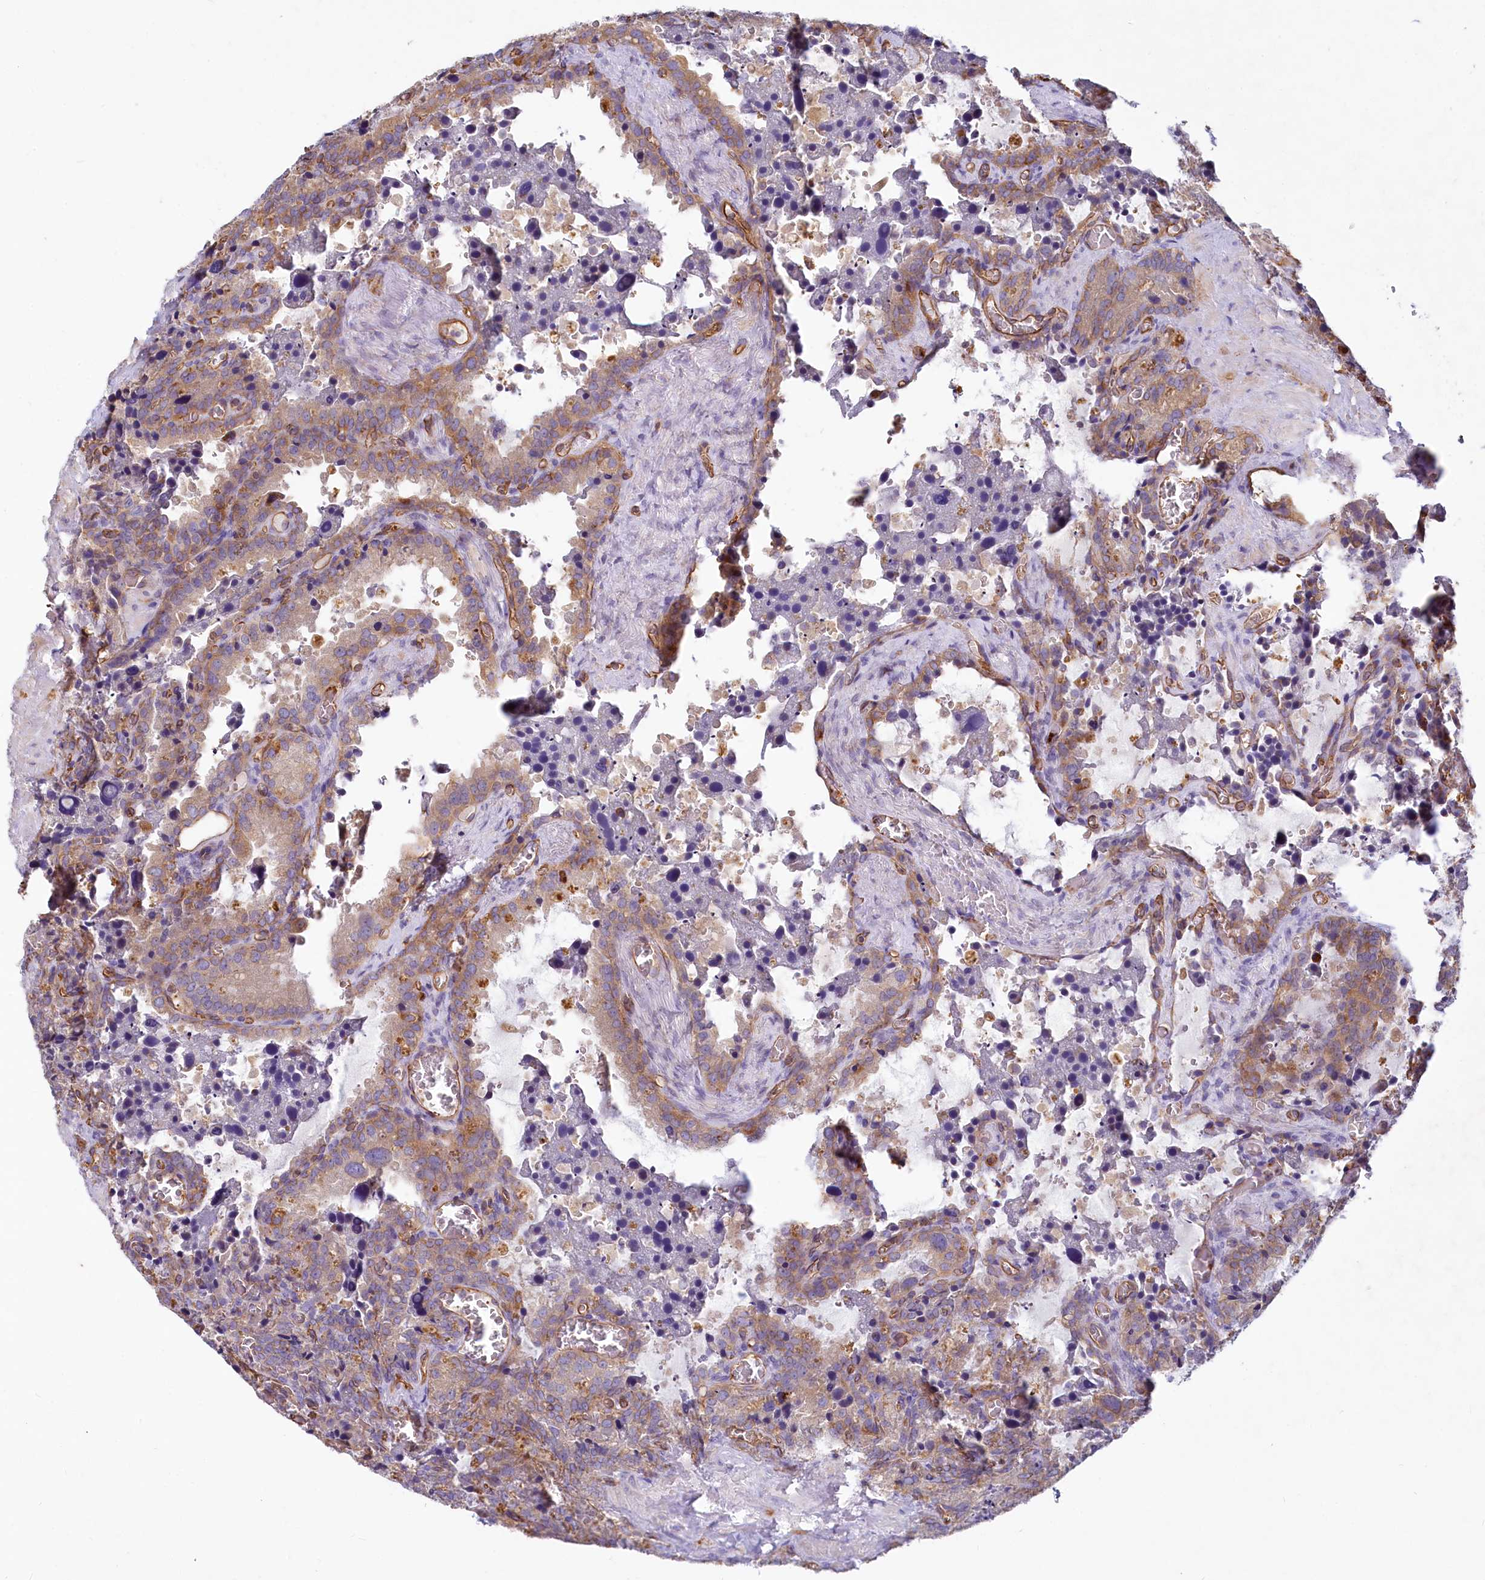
{"staining": {"intensity": "moderate", "quantity": "25%-75%", "location": "cytoplasmic/membranous"}, "tissue": "seminal vesicle", "cell_type": "Glandular cells", "image_type": "normal", "snomed": [{"axis": "morphology", "description": "Normal tissue, NOS"}, {"axis": "topography", "description": "Seminal veicle"}], "caption": "Human seminal vesicle stained for a protein (brown) demonstrates moderate cytoplasmic/membranous positive expression in about 25%-75% of glandular cells.", "gene": "LMOD3", "patient": {"sex": "male", "age": 62}}